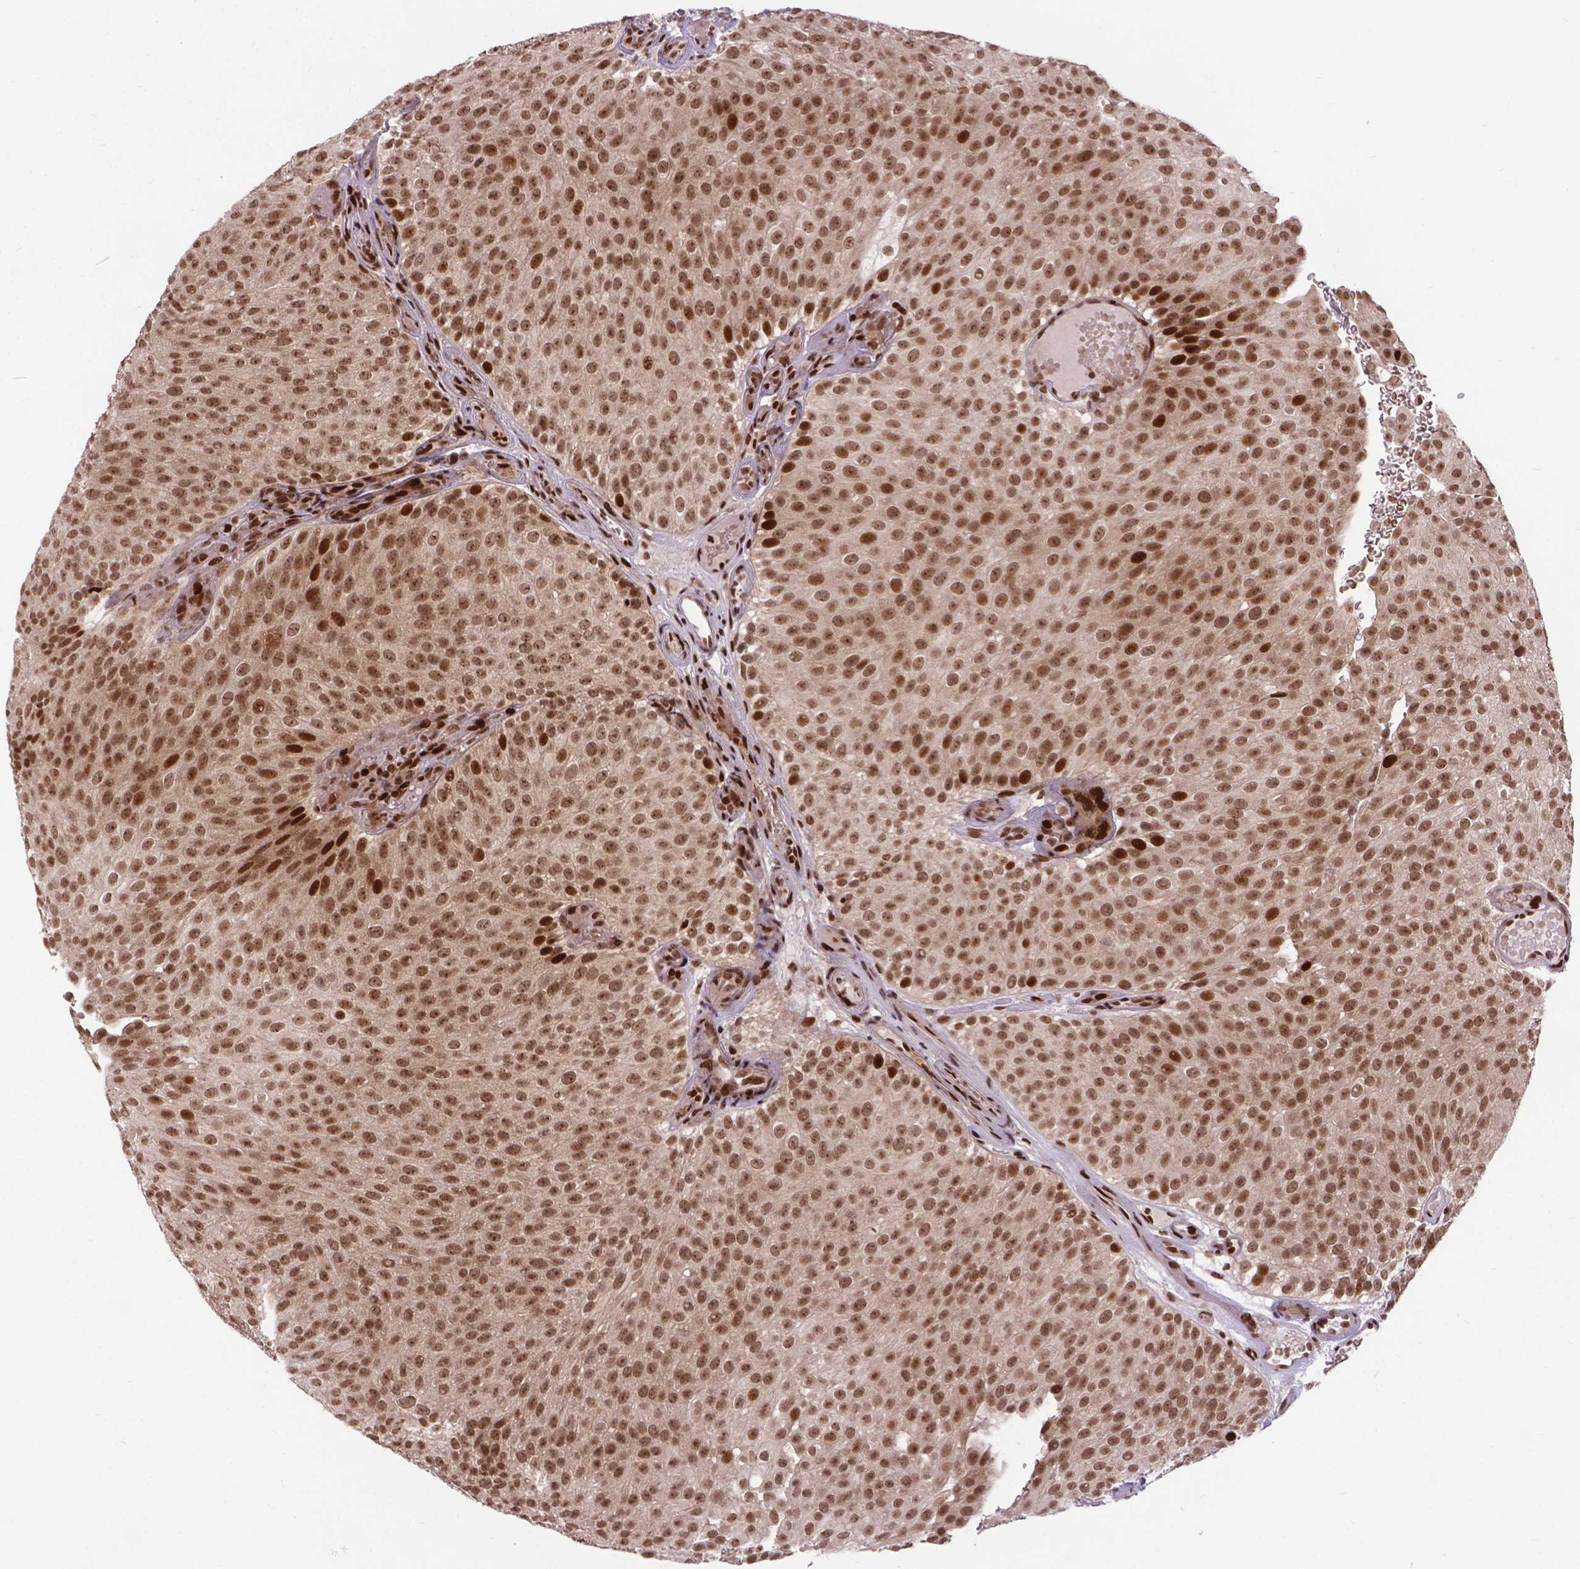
{"staining": {"intensity": "moderate", "quantity": ">75%", "location": "nuclear"}, "tissue": "urothelial cancer", "cell_type": "Tumor cells", "image_type": "cancer", "snomed": [{"axis": "morphology", "description": "Urothelial carcinoma, Low grade"}, {"axis": "topography", "description": "Urinary bladder"}], "caption": "Immunohistochemistry histopathology image of low-grade urothelial carcinoma stained for a protein (brown), which reveals medium levels of moderate nuclear staining in about >75% of tumor cells.", "gene": "AMER1", "patient": {"sex": "male", "age": 78}}